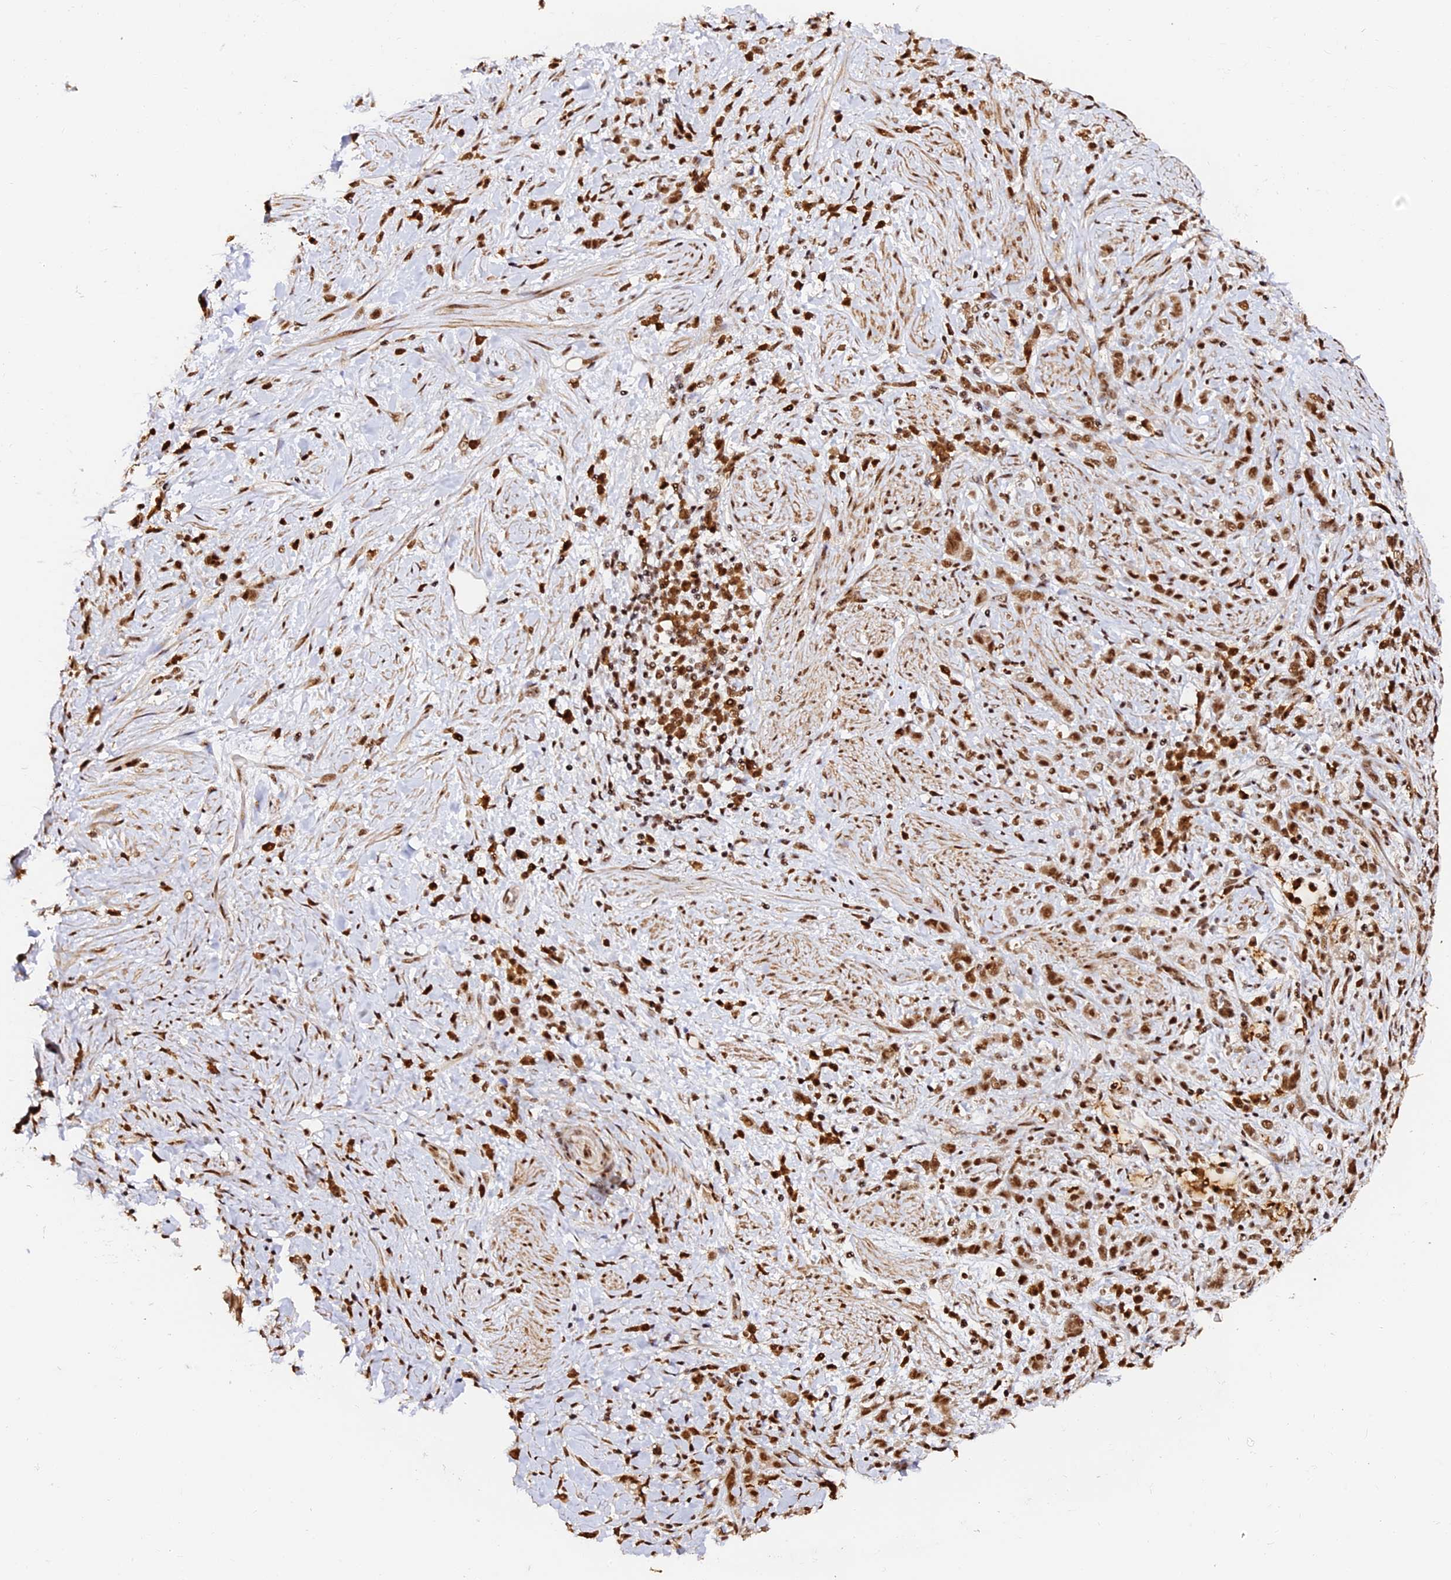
{"staining": {"intensity": "strong", "quantity": ">75%", "location": "cytoplasmic/membranous,nuclear"}, "tissue": "stomach cancer", "cell_type": "Tumor cells", "image_type": "cancer", "snomed": [{"axis": "morphology", "description": "Adenocarcinoma, NOS"}, {"axis": "topography", "description": "Stomach"}], "caption": "Stomach cancer (adenocarcinoma) stained with IHC displays strong cytoplasmic/membranous and nuclear expression in about >75% of tumor cells.", "gene": "MCRS1", "patient": {"sex": "female", "age": 60}}